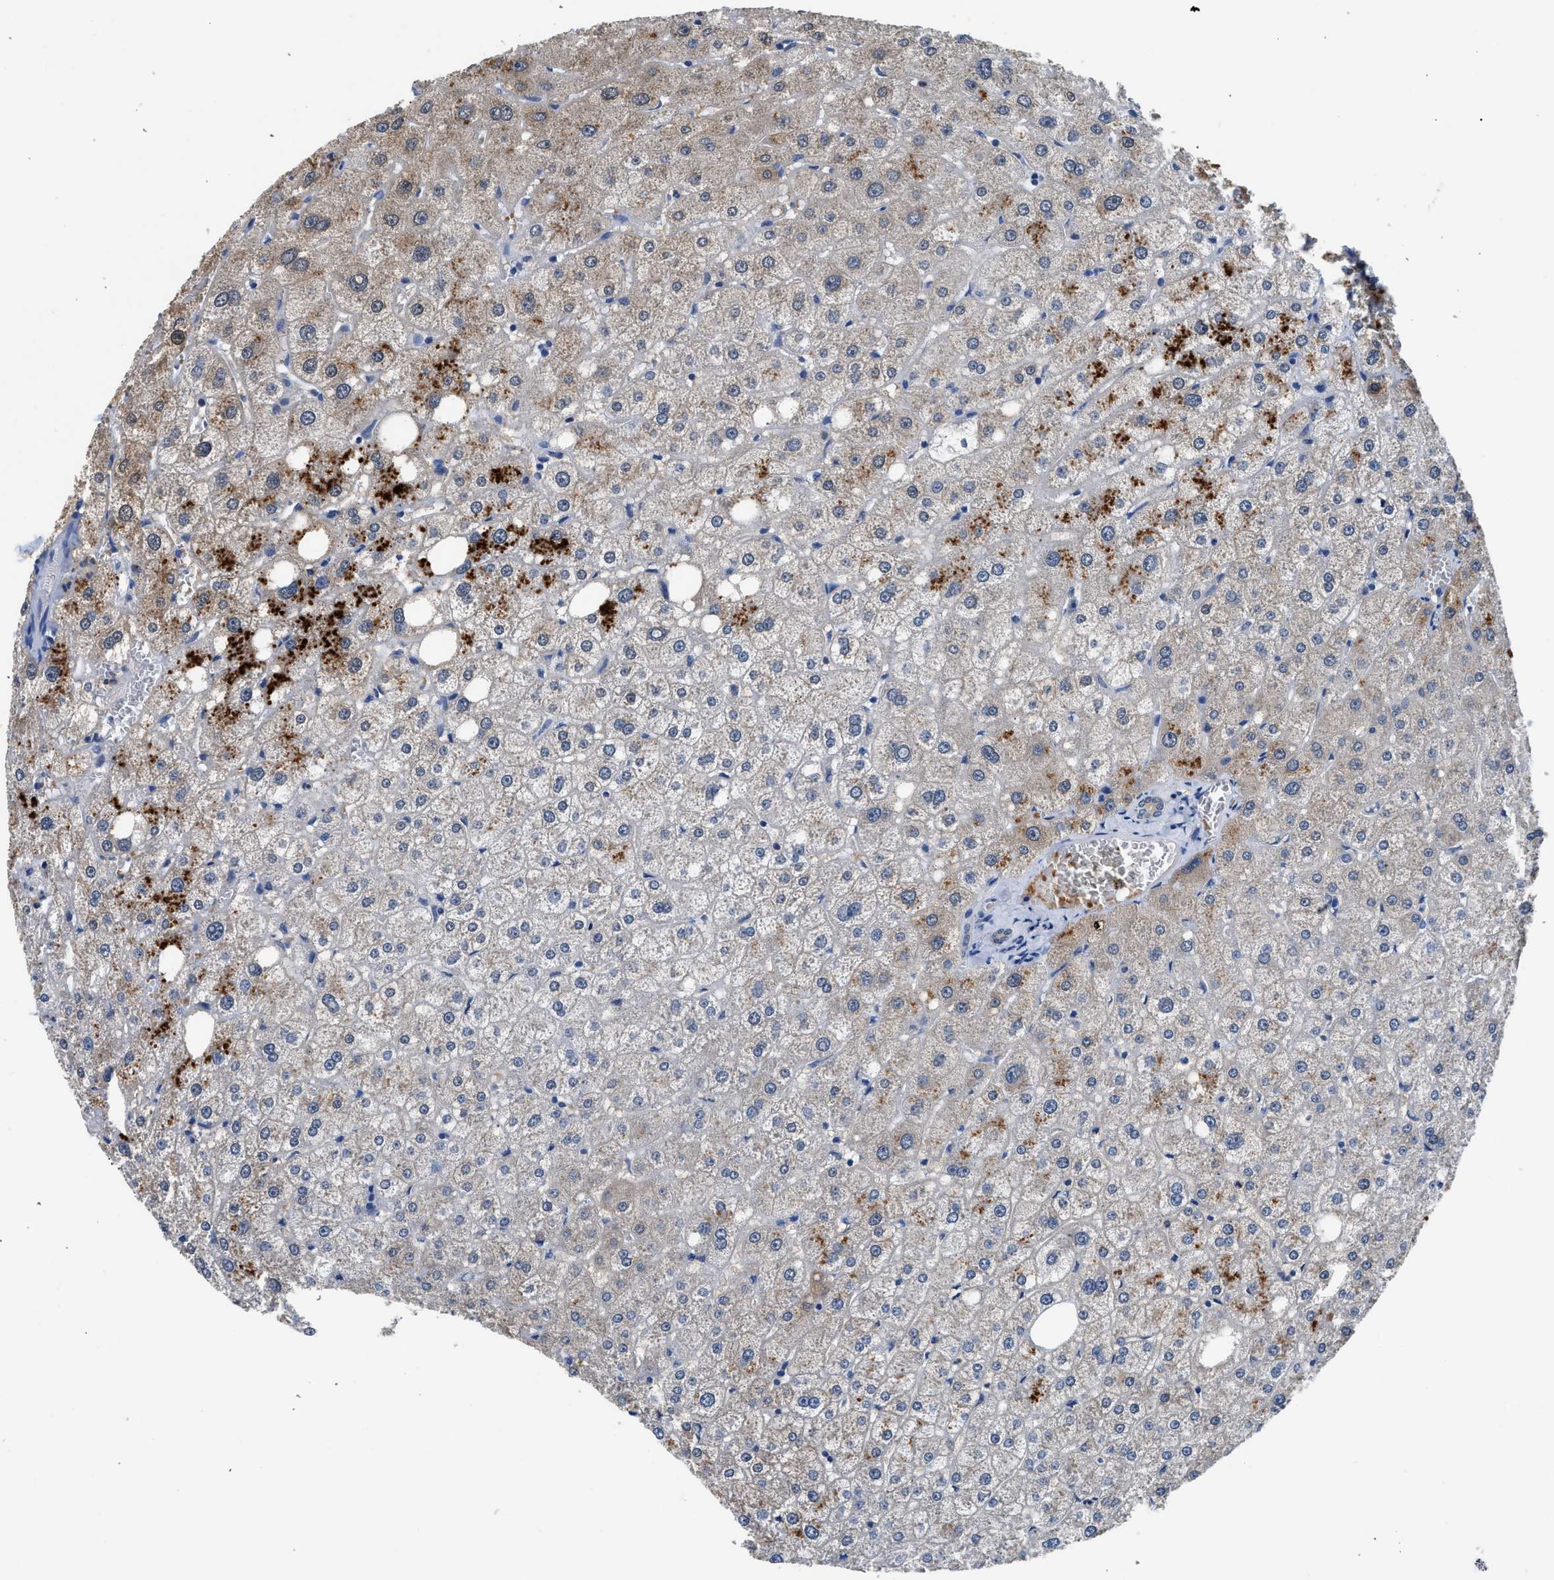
{"staining": {"intensity": "weak", "quantity": ">75%", "location": "cytoplasmic/membranous"}, "tissue": "liver", "cell_type": "Cholangiocytes", "image_type": "normal", "snomed": [{"axis": "morphology", "description": "Normal tissue, NOS"}, {"axis": "topography", "description": "Liver"}], "caption": "DAB immunohistochemical staining of benign human liver exhibits weak cytoplasmic/membranous protein expression in about >75% of cholangiocytes.", "gene": "FADS6", "patient": {"sex": "male", "age": 73}}